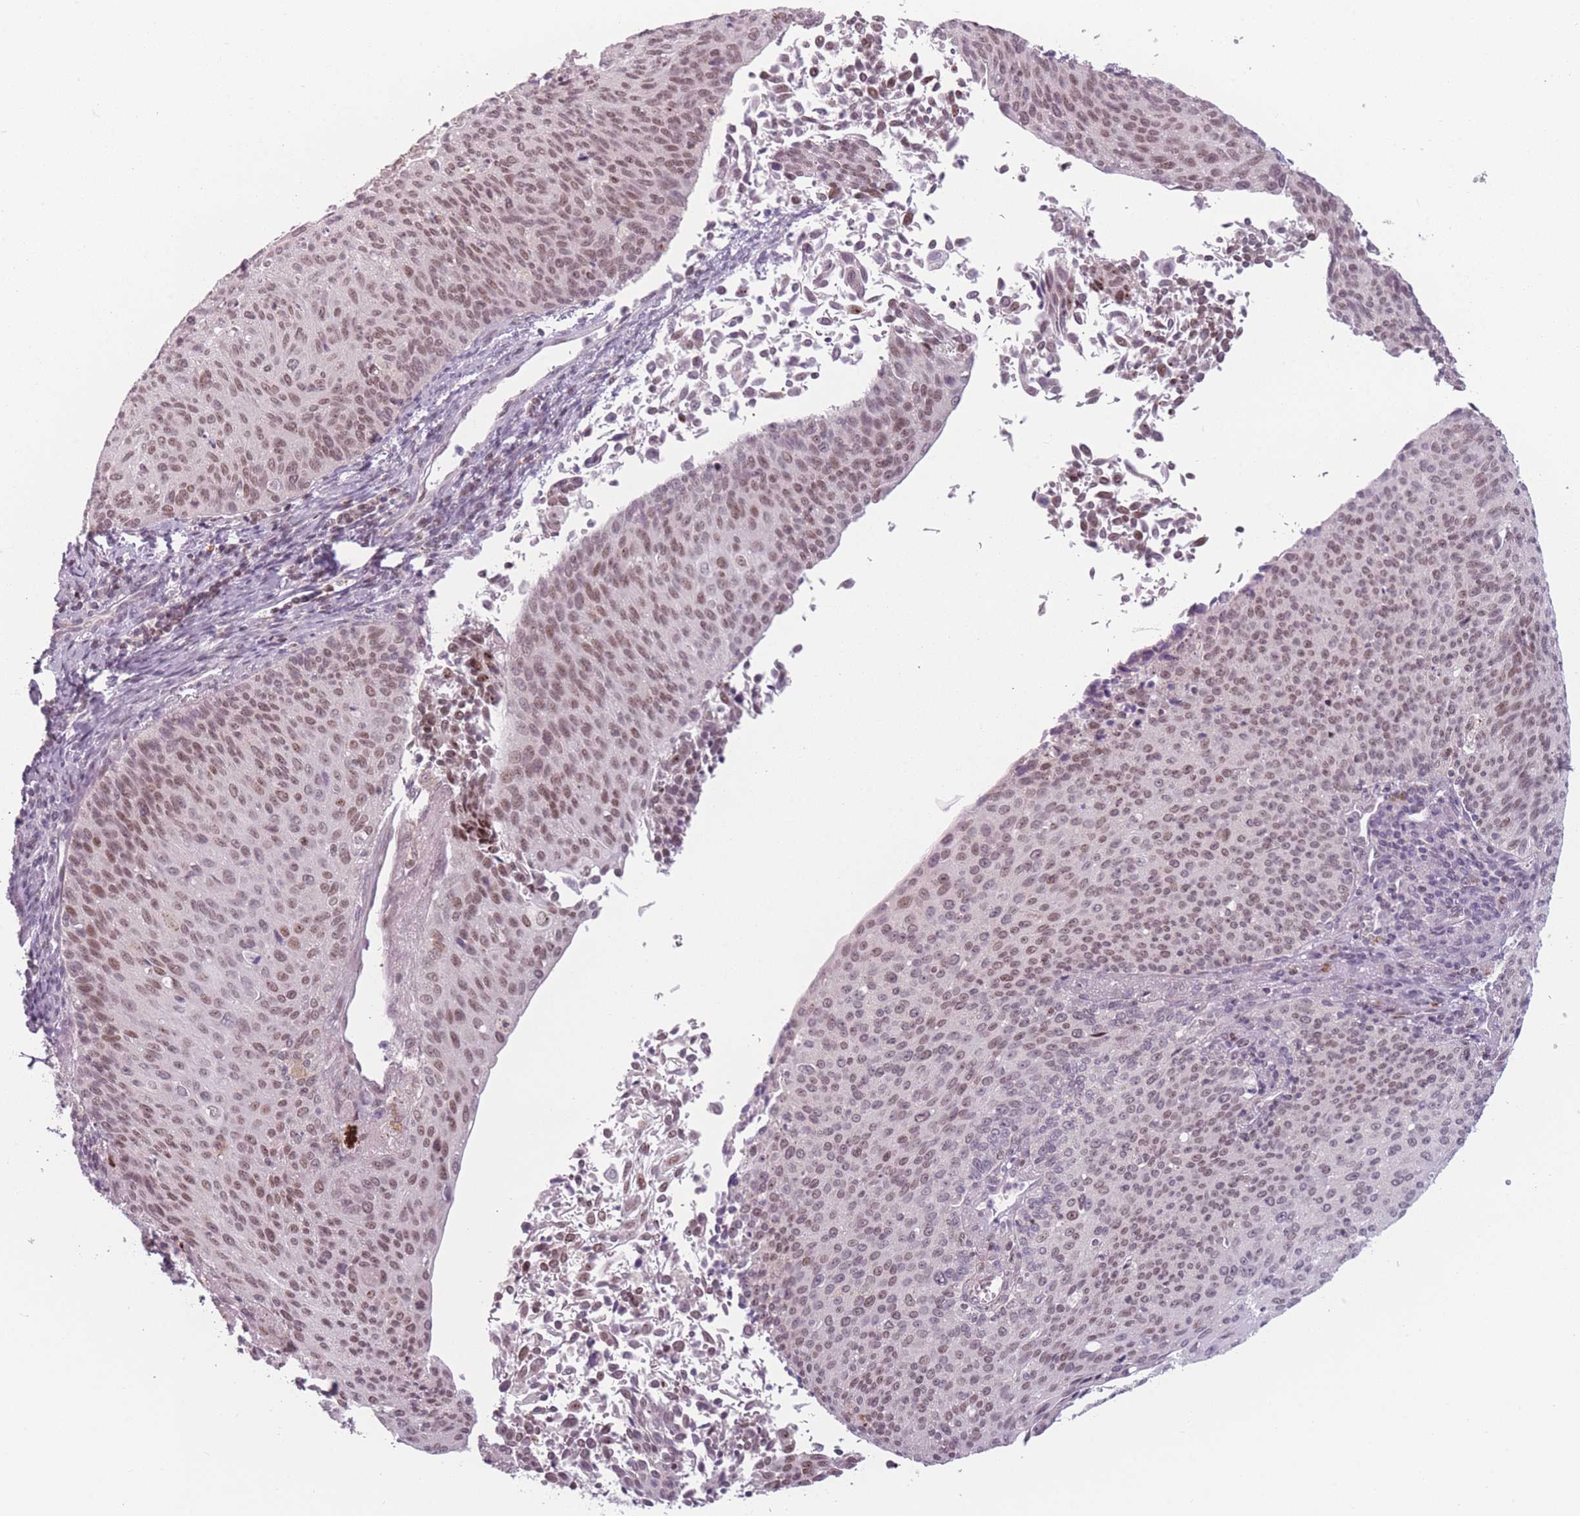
{"staining": {"intensity": "moderate", "quantity": ">75%", "location": "nuclear"}, "tissue": "cervical cancer", "cell_type": "Tumor cells", "image_type": "cancer", "snomed": [{"axis": "morphology", "description": "Squamous cell carcinoma, NOS"}, {"axis": "topography", "description": "Cervix"}], "caption": "High-power microscopy captured an immunohistochemistry (IHC) histopathology image of squamous cell carcinoma (cervical), revealing moderate nuclear positivity in about >75% of tumor cells.", "gene": "OR10C1", "patient": {"sex": "female", "age": 55}}